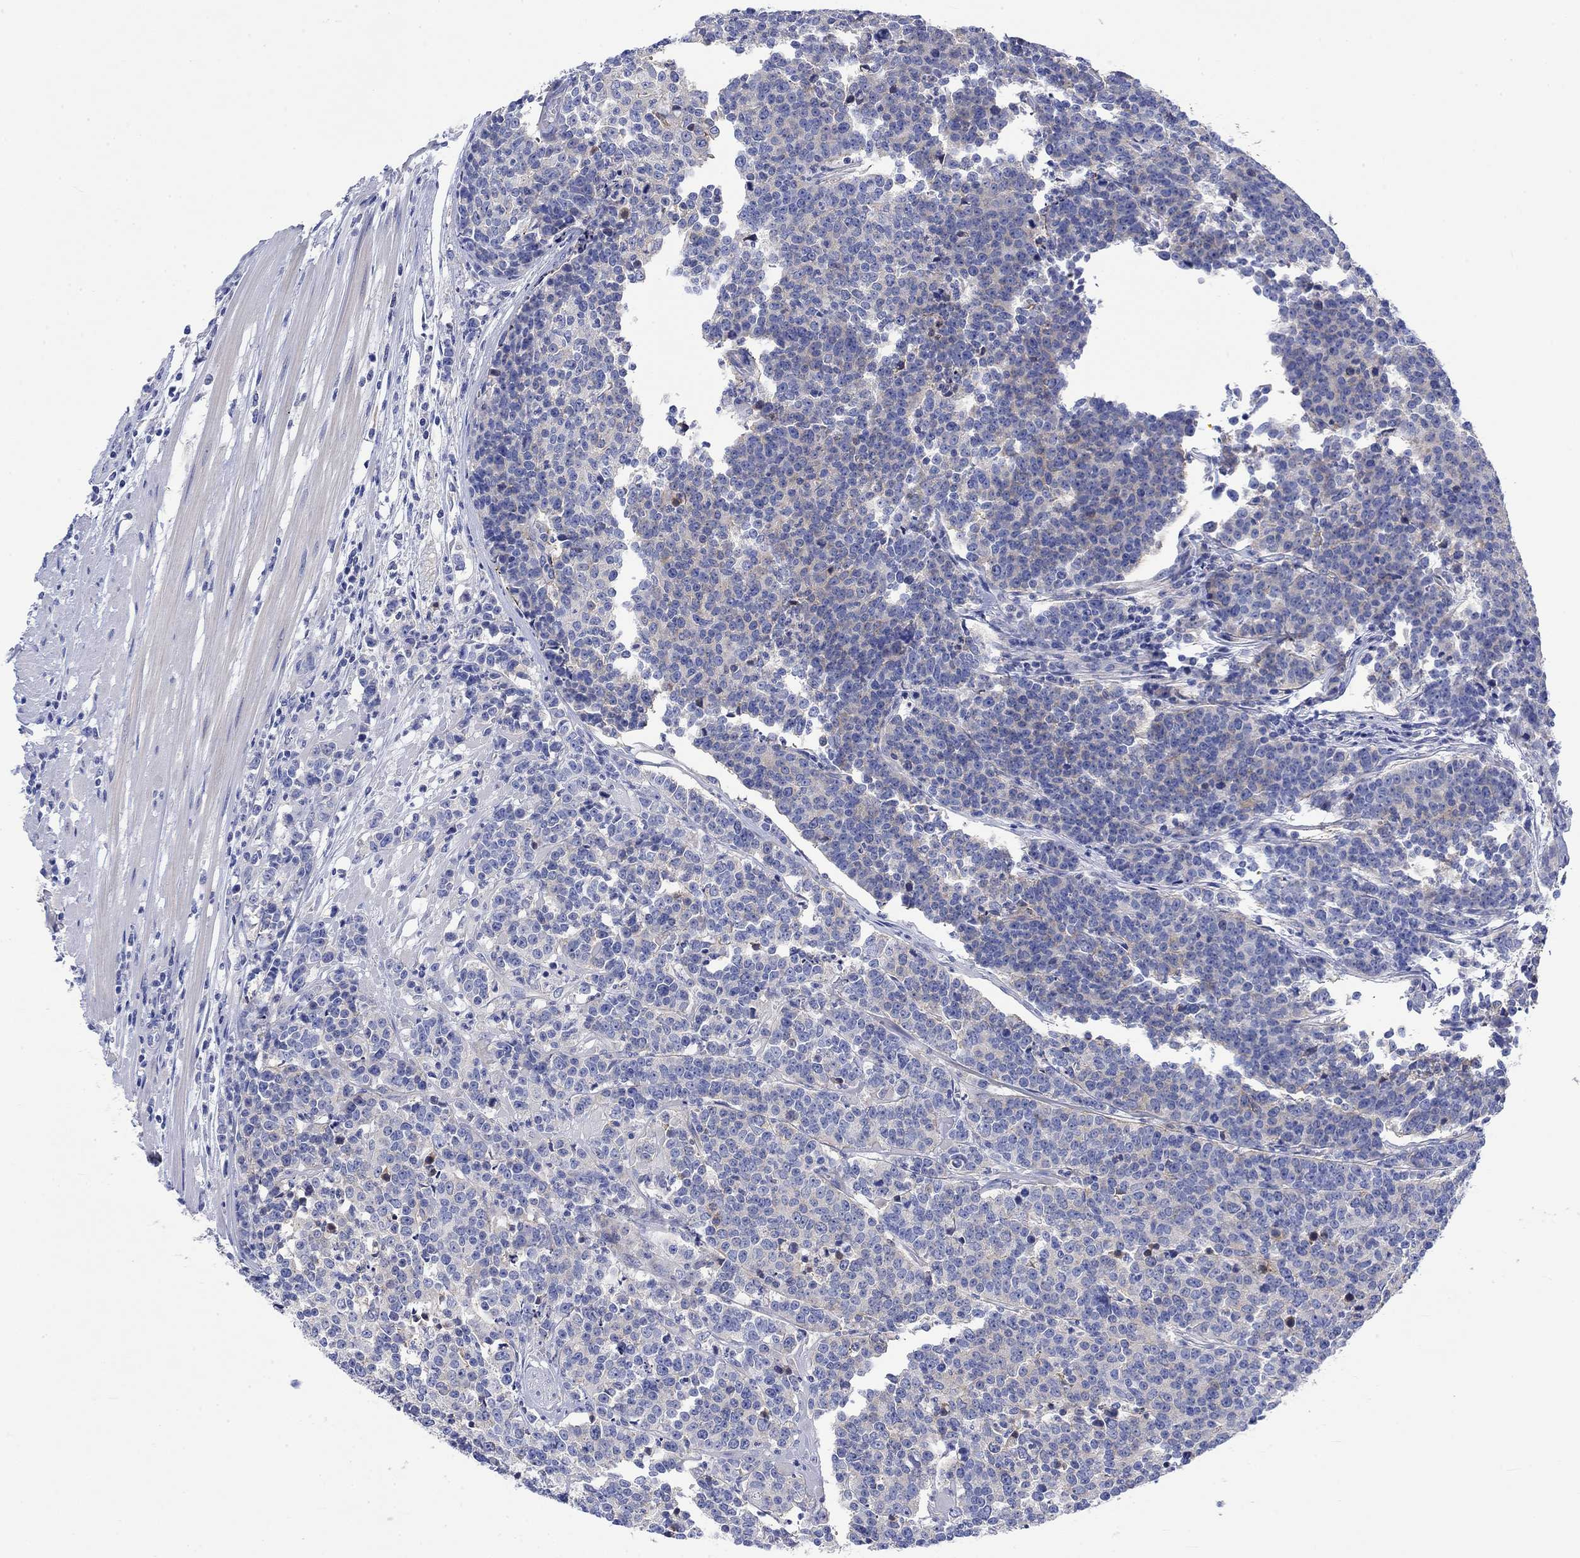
{"staining": {"intensity": "negative", "quantity": "none", "location": "none"}, "tissue": "prostate cancer", "cell_type": "Tumor cells", "image_type": "cancer", "snomed": [{"axis": "morphology", "description": "Adenocarcinoma, NOS"}, {"axis": "topography", "description": "Prostate"}], "caption": "An IHC image of prostate adenocarcinoma is shown. There is no staining in tumor cells of prostate adenocarcinoma. (DAB immunohistochemistry (IHC) with hematoxylin counter stain).", "gene": "REEP6", "patient": {"sex": "male", "age": 67}}